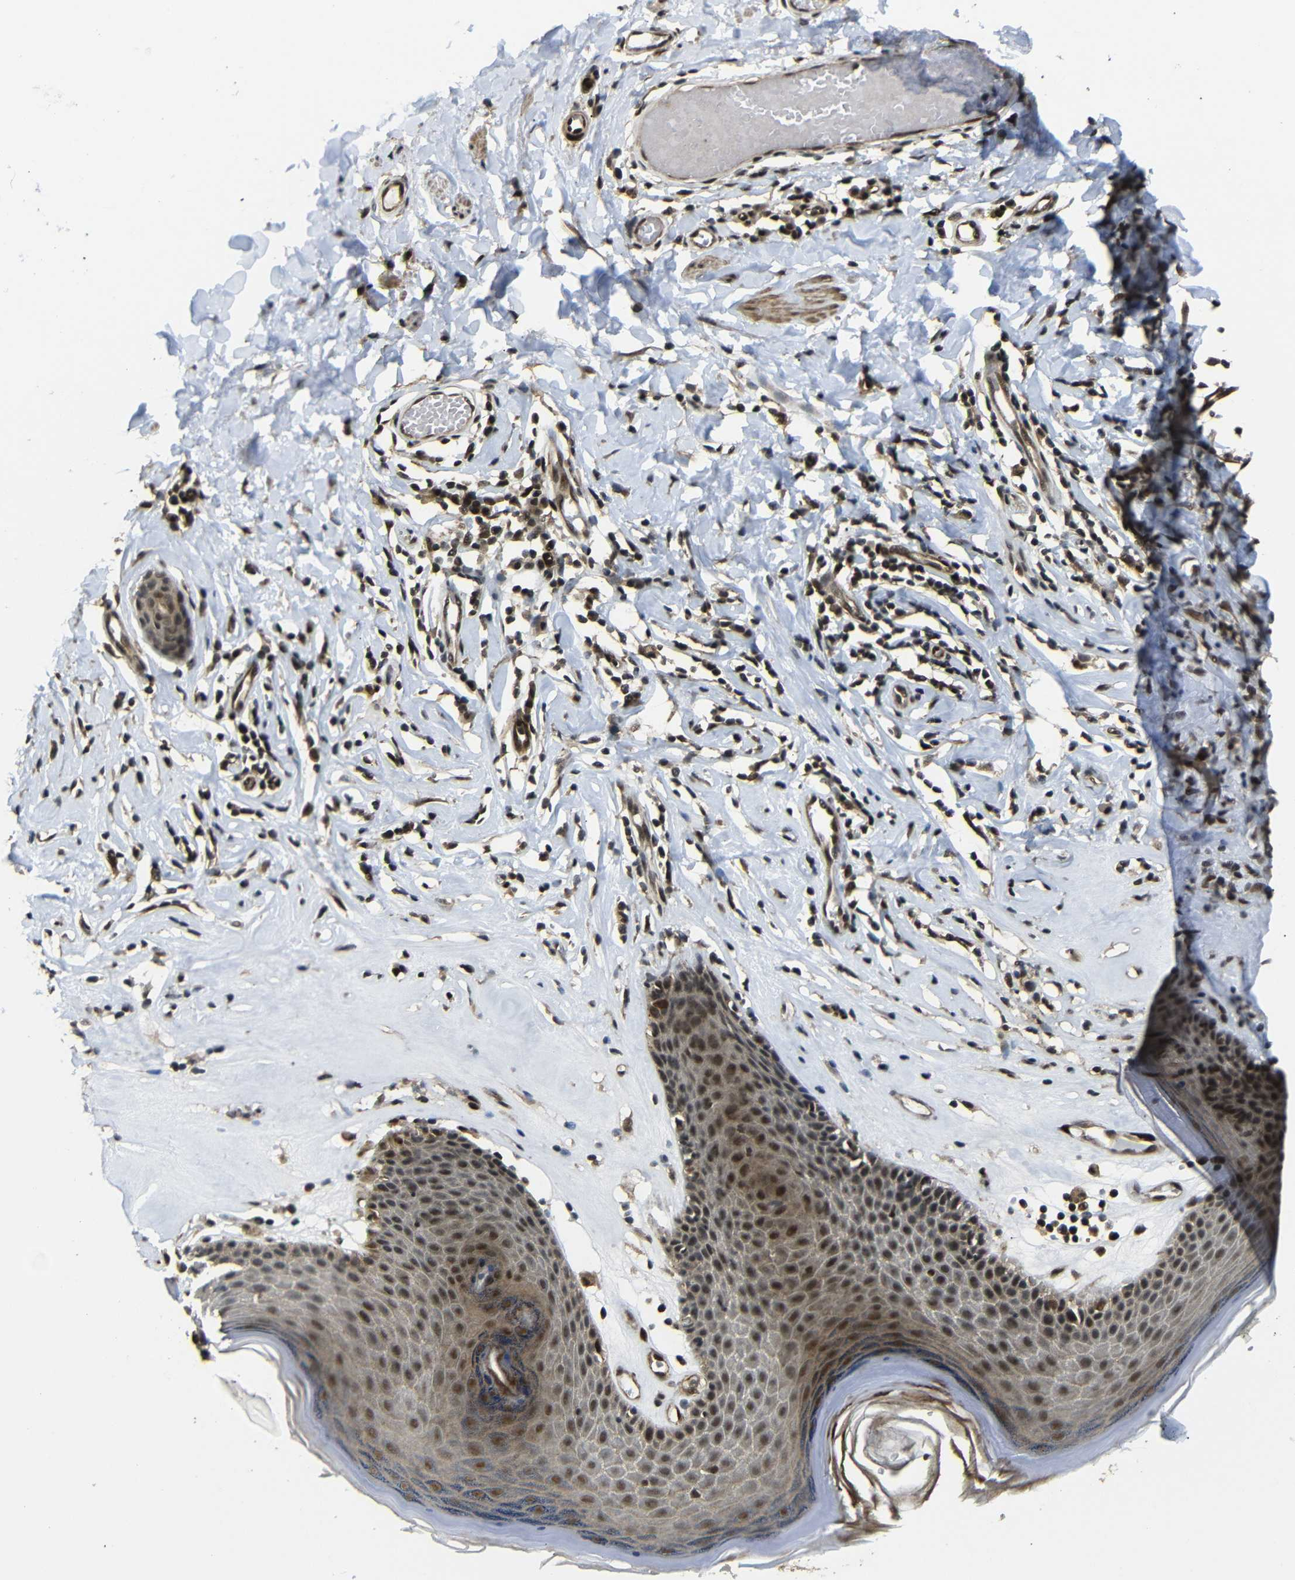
{"staining": {"intensity": "moderate", "quantity": ">75%", "location": "cytoplasmic/membranous,nuclear"}, "tissue": "skin", "cell_type": "Epidermal cells", "image_type": "normal", "snomed": [{"axis": "morphology", "description": "Normal tissue, NOS"}, {"axis": "morphology", "description": "Inflammation, NOS"}, {"axis": "topography", "description": "Vulva"}], "caption": "Protein expression analysis of normal skin reveals moderate cytoplasmic/membranous,nuclear expression in approximately >75% of epidermal cells.", "gene": "TBX2", "patient": {"sex": "female", "age": 84}}